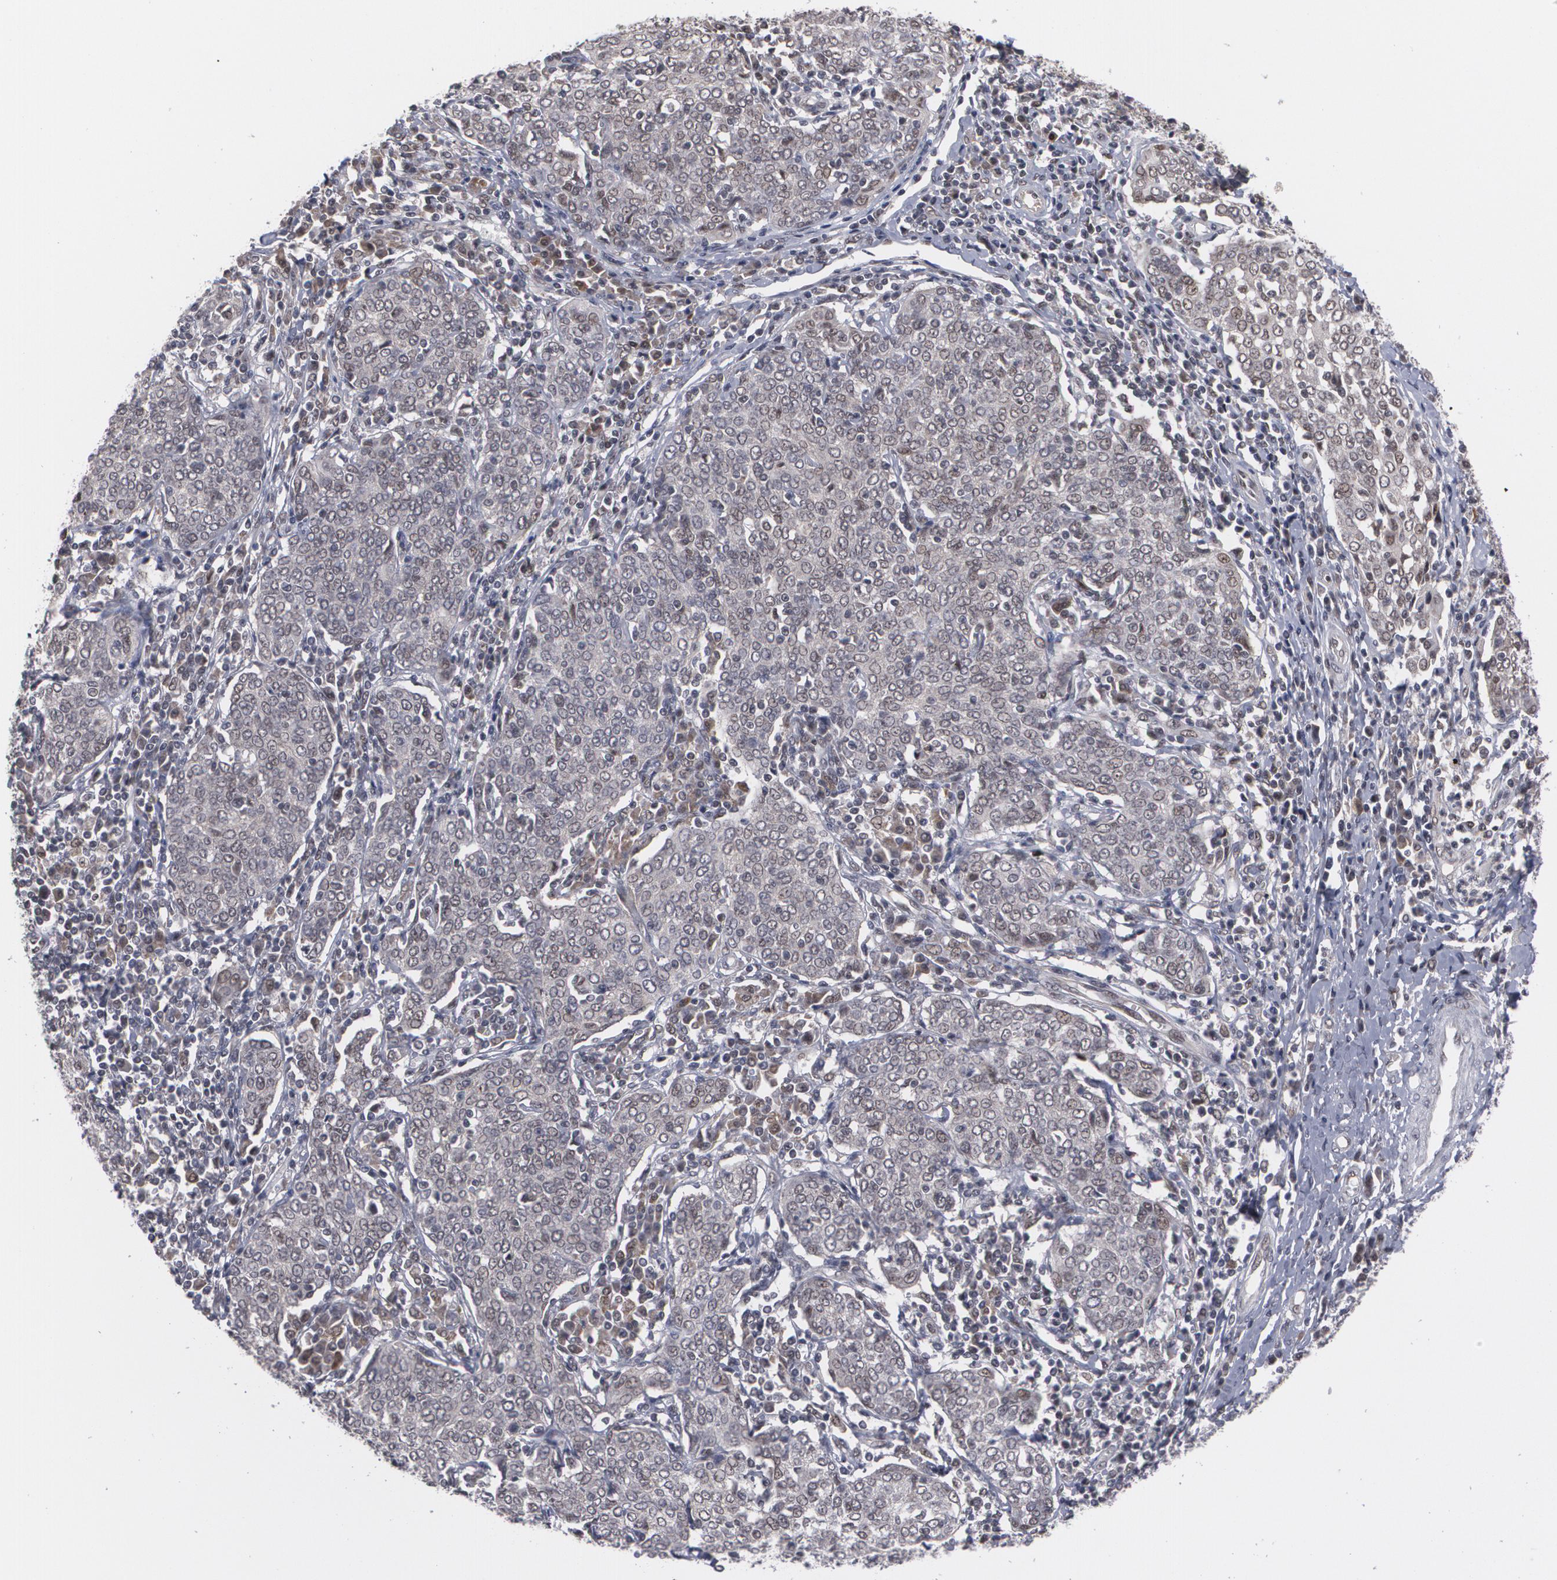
{"staining": {"intensity": "moderate", "quantity": ">75%", "location": "nuclear"}, "tissue": "cervical cancer", "cell_type": "Tumor cells", "image_type": "cancer", "snomed": [{"axis": "morphology", "description": "Squamous cell carcinoma, NOS"}, {"axis": "topography", "description": "Cervix"}], "caption": "Squamous cell carcinoma (cervical) tissue displays moderate nuclear positivity in approximately >75% of tumor cells", "gene": "INTS6", "patient": {"sex": "female", "age": 40}}